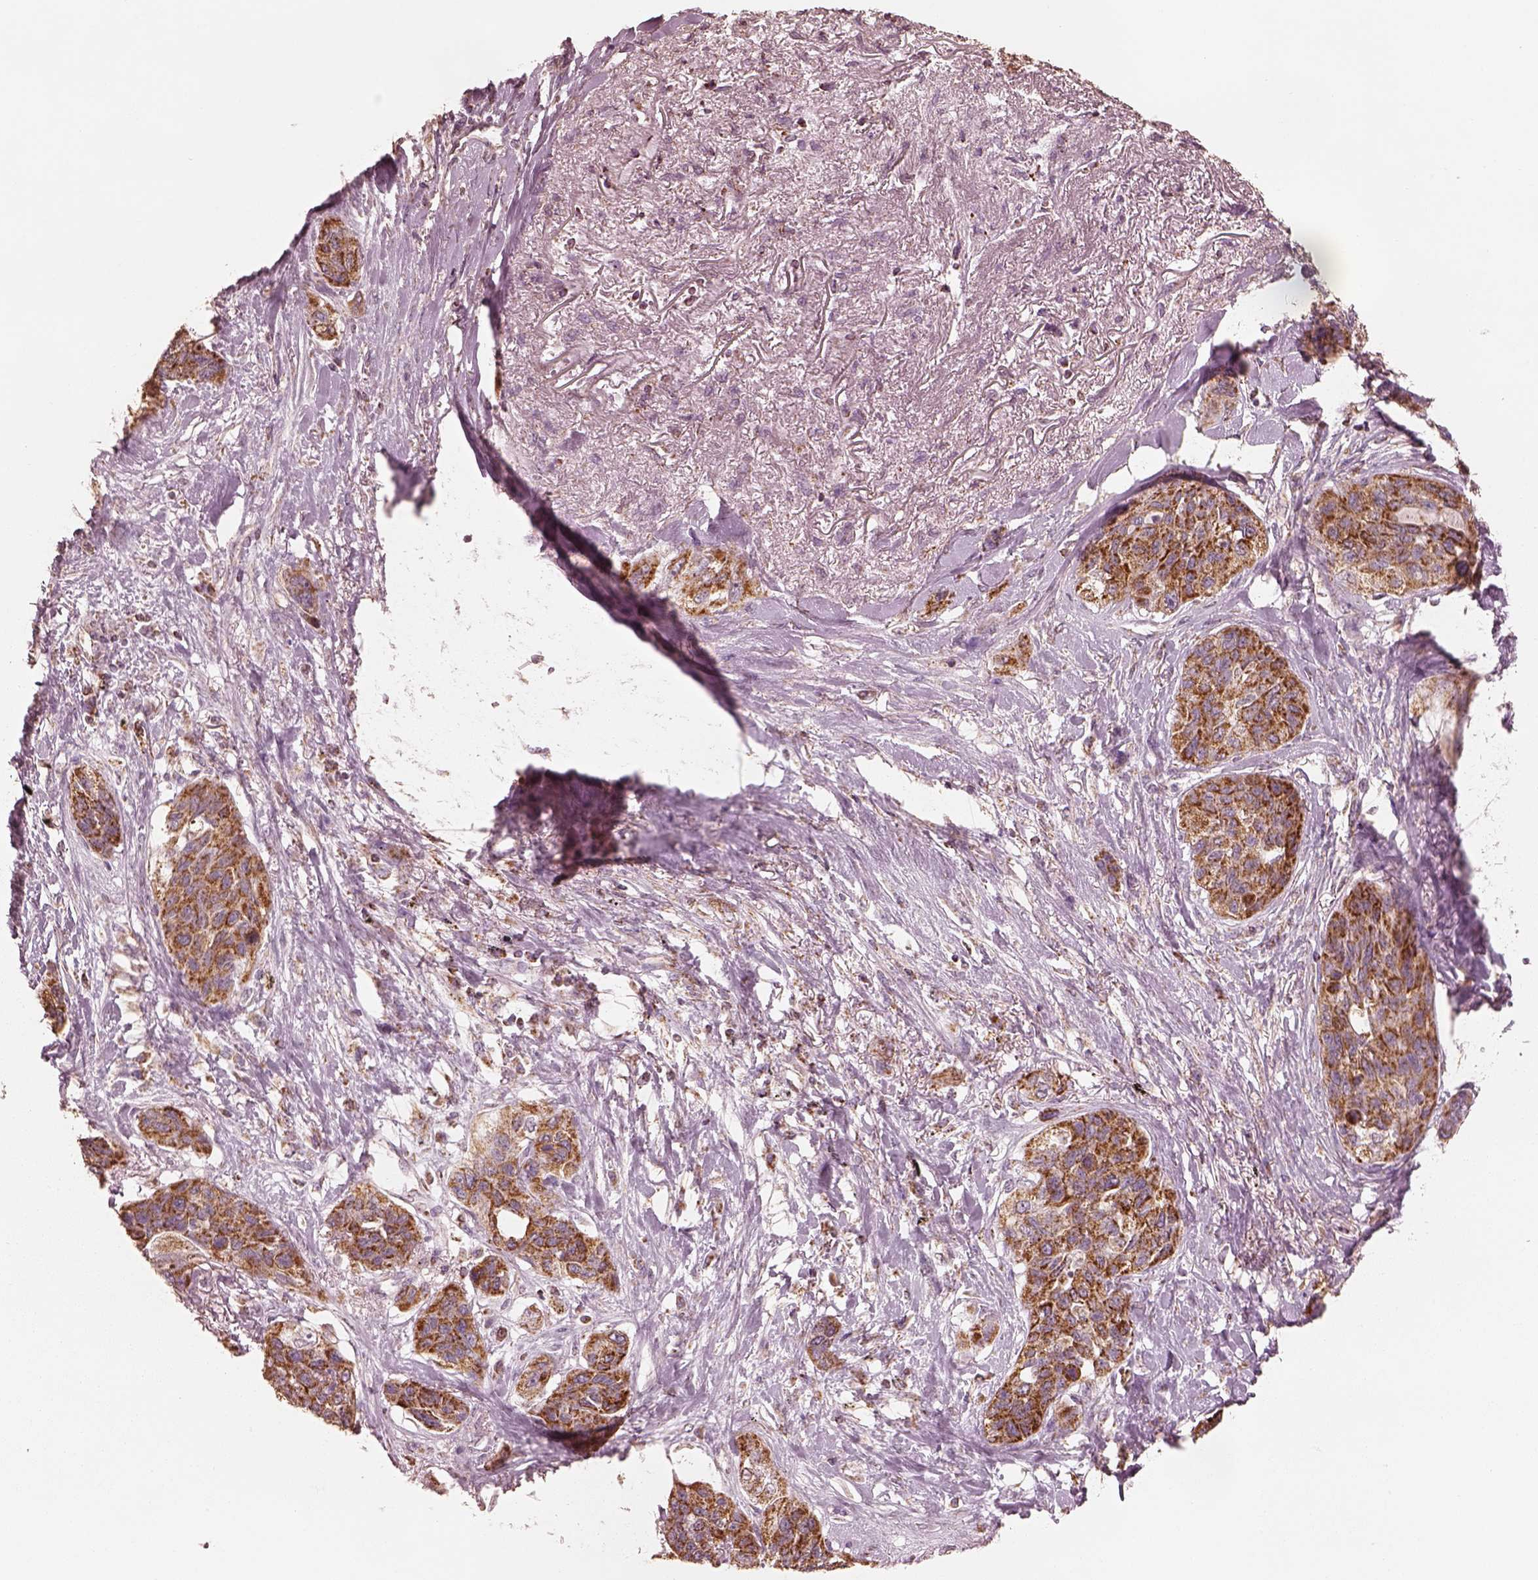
{"staining": {"intensity": "strong", "quantity": ">75%", "location": "cytoplasmic/membranous"}, "tissue": "lung cancer", "cell_type": "Tumor cells", "image_type": "cancer", "snomed": [{"axis": "morphology", "description": "Squamous cell carcinoma, NOS"}, {"axis": "topography", "description": "Lung"}], "caption": "Lung cancer (squamous cell carcinoma) was stained to show a protein in brown. There is high levels of strong cytoplasmic/membranous staining in about >75% of tumor cells.", "gene": "ENTPD6", "patient": {"sex": "female", "age": 70}}